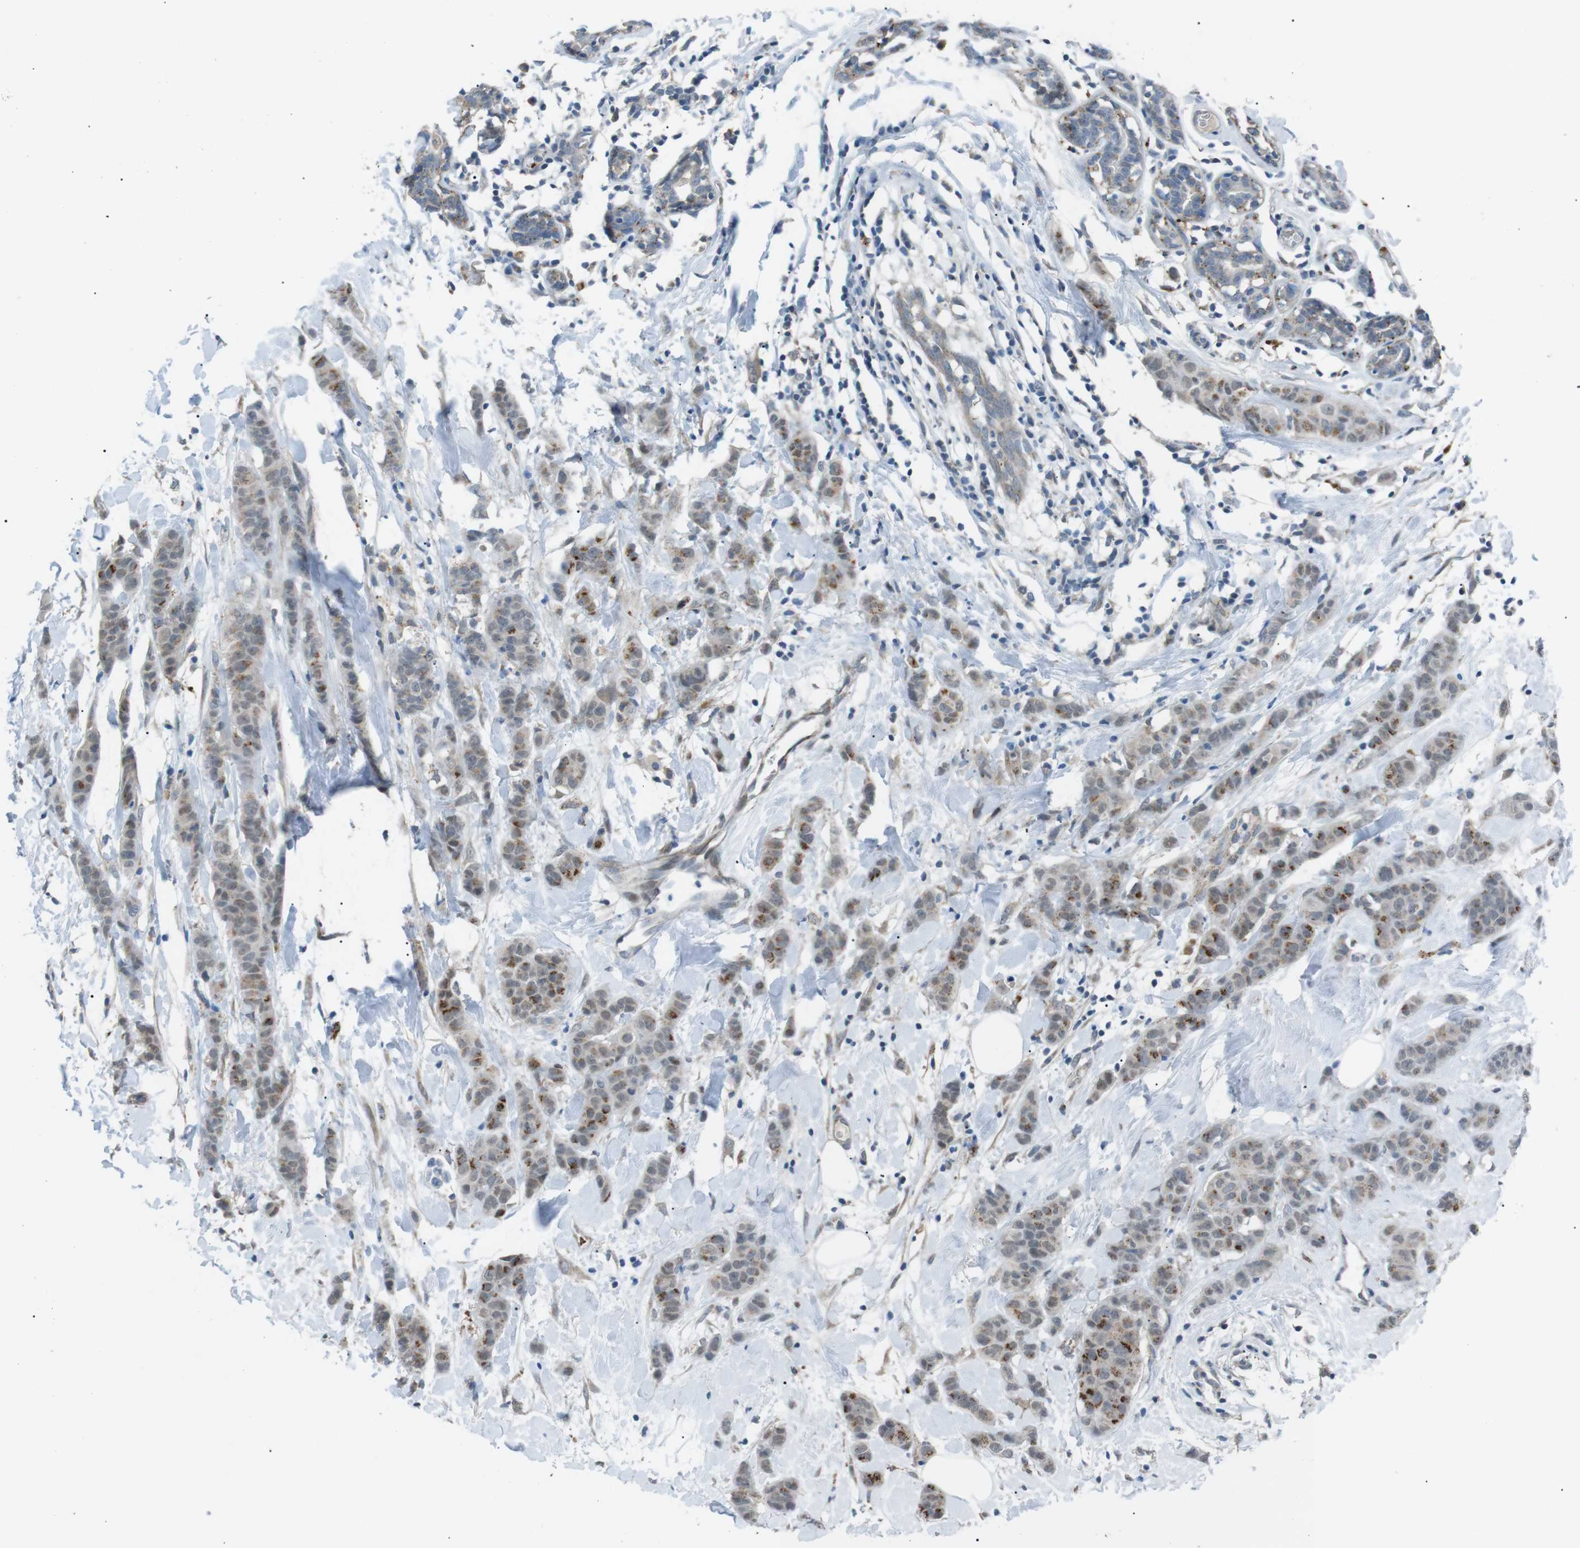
{"staining": {"intensity": "moderate", "quantity": "25%-75%", "location": "cytoplasmic/membranous"}, "tissue": "breast cancer", "cell_type": "Tumor cells", "image_type": "cancer", "snomed": [{"axis": "morphology", "description": "Normal tissue, NOS"}, {"axis": "morphology", "description": "Duct carcinoma"}, {"axis": "topography", "description": "Breast"}], "caption": "Protein expression analysis of breast infiltrating ductal carcinoma shows moderate cytoplasmic/membranous positivity in about 25%-75% of tumor cells. (Brightfield microscopy of DAB IHC at high magnification).", "gene": "B4GALNT2", "patient": {"sex": "female", "age": 40}}